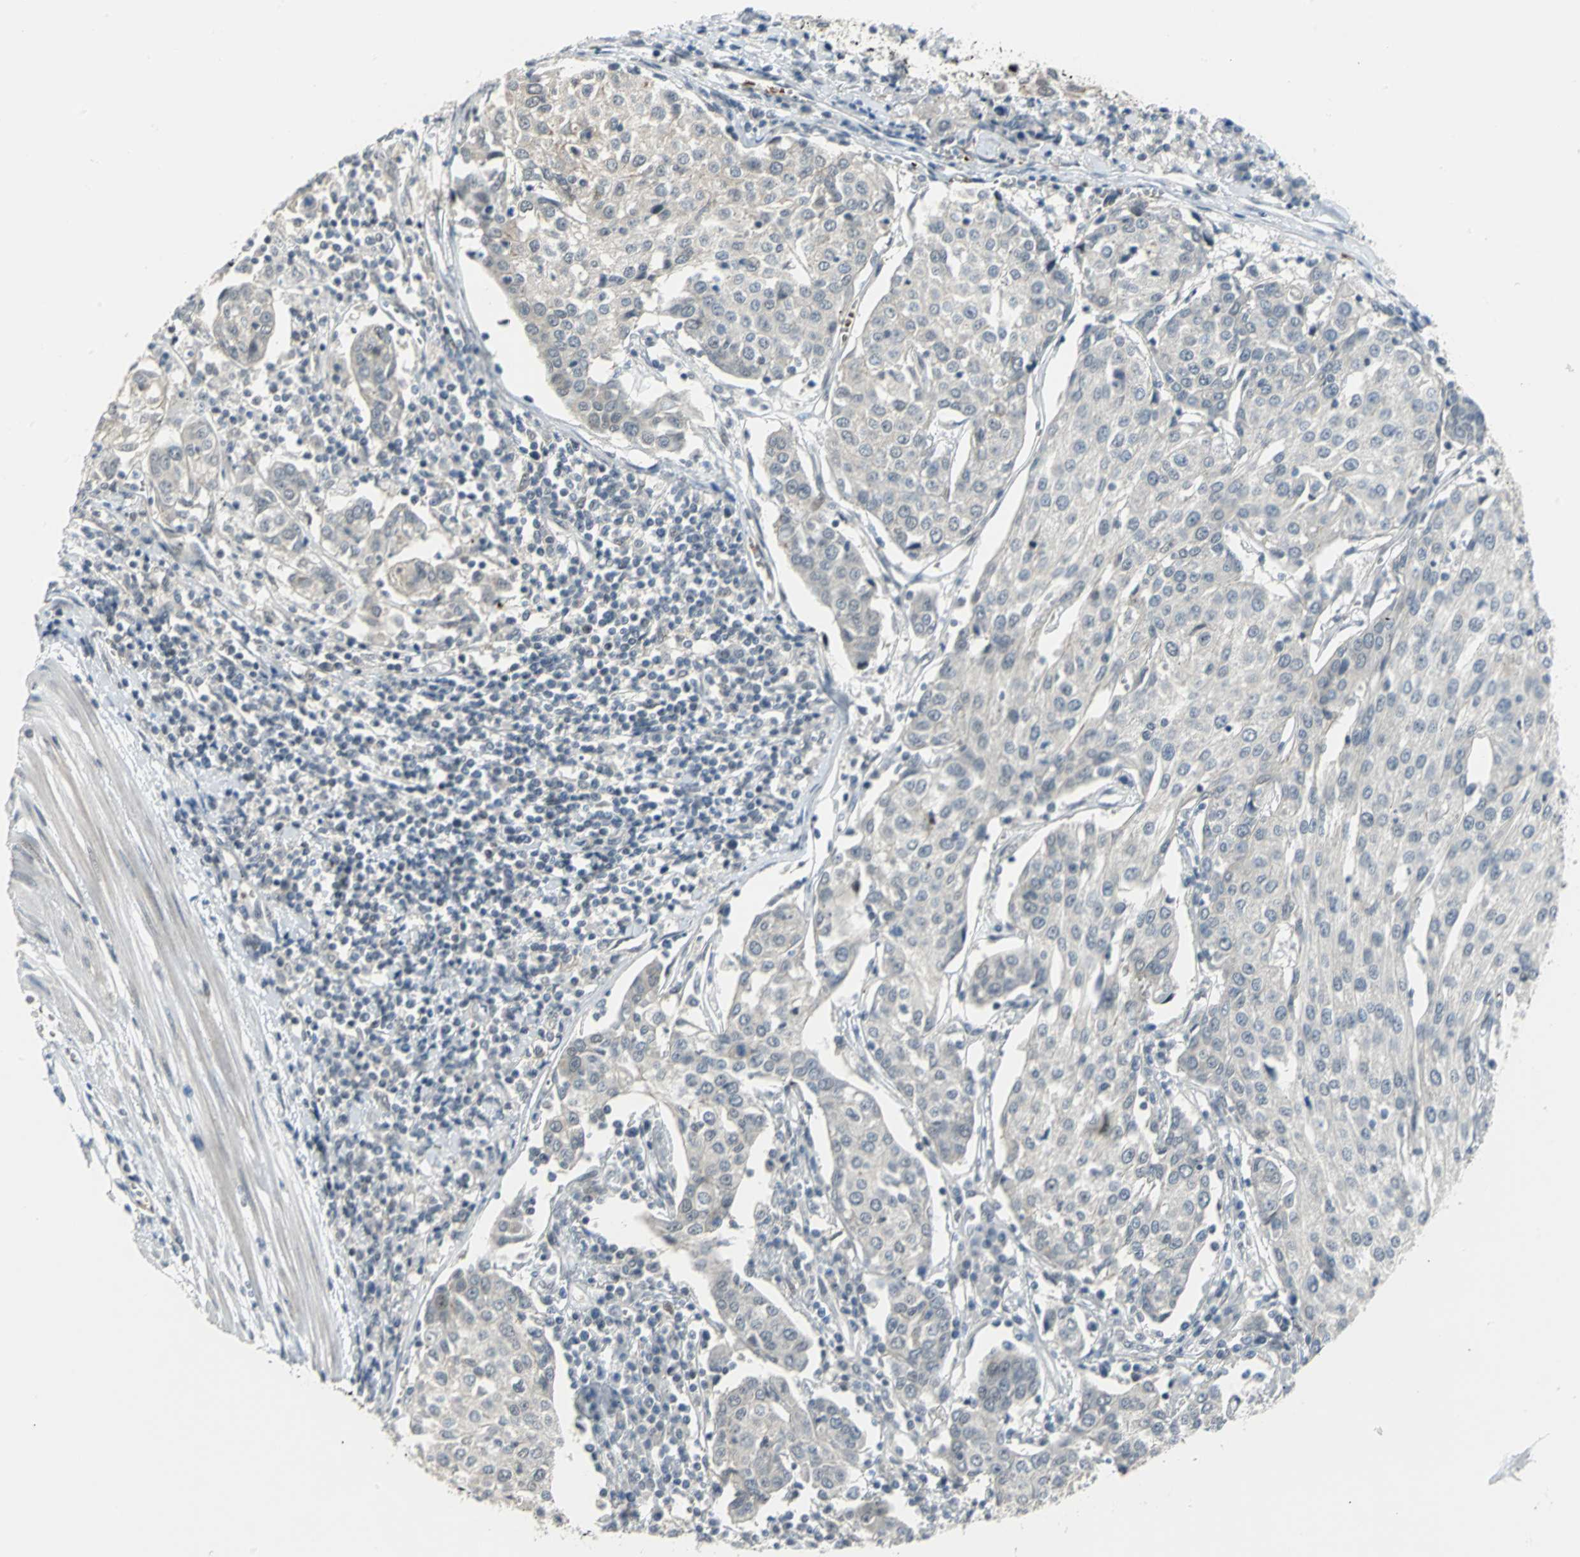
{"staining": {"intensity": "weak", "quantity": "25%-75%", "location": "nuclear"}, "tissue": "urothelial cancer", "cell_type": "Tumor cells", "image_type": "cancer", "snomed": [{"axis": "morphology", "description": "Urothelial carcinoma, High grade"}, {"axis": "topography", "description": "Urinary bladder"}], "caption": "Protein analysis of urothelial carcinoma (high-grade) tissue demonstrates weak nuclear expression in approximately 25%-75% of tumor cells. Using DAB (brown) and hematoxylin (blue) stains, captured at high magnification using brightfield microscopy.", "gene": "GLI3", "patient": {"sex": "female", "age": 85}}